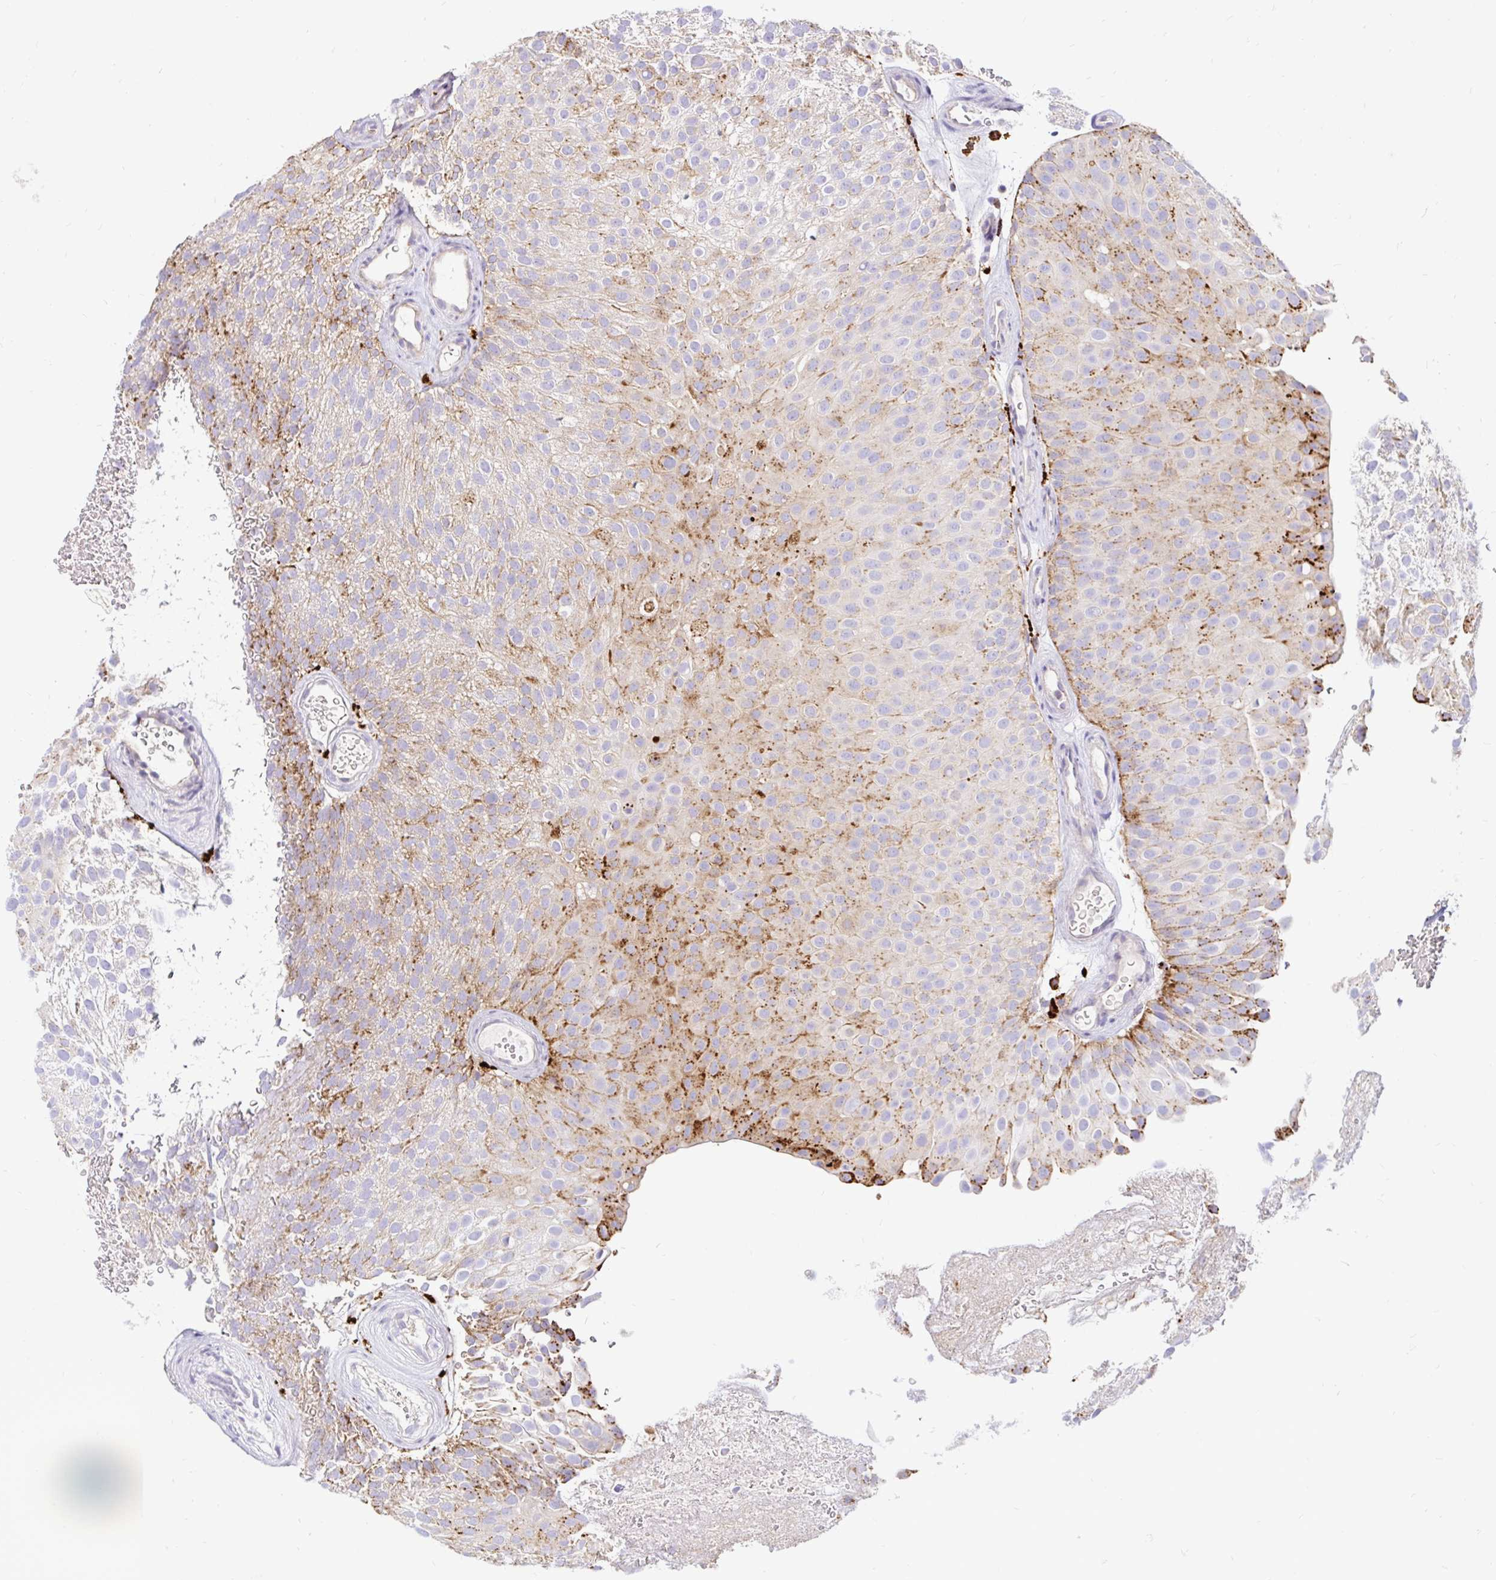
{"staining": {"intensity": "moderate", "quantity": "25%-75%", "location": "cytoplasmic/membranous"}, "tissue": "urothelial cancer", "cell_type": "Tumor cells", "image_type": "cancer", "snomed": [{"axis": "morphology", "description": "Urothelial carcinoma, Low grade"}, {"axis": "topography", "description": "Urinary bladder"}], "caption": "Low-grade urothelial carcinoma tissue exhibits moderate cytoplasmic/membranous staining in about 25%-75% of tumor cells", "gene": "FUCA1", "patient": {"sex": "male", "age": 78}}